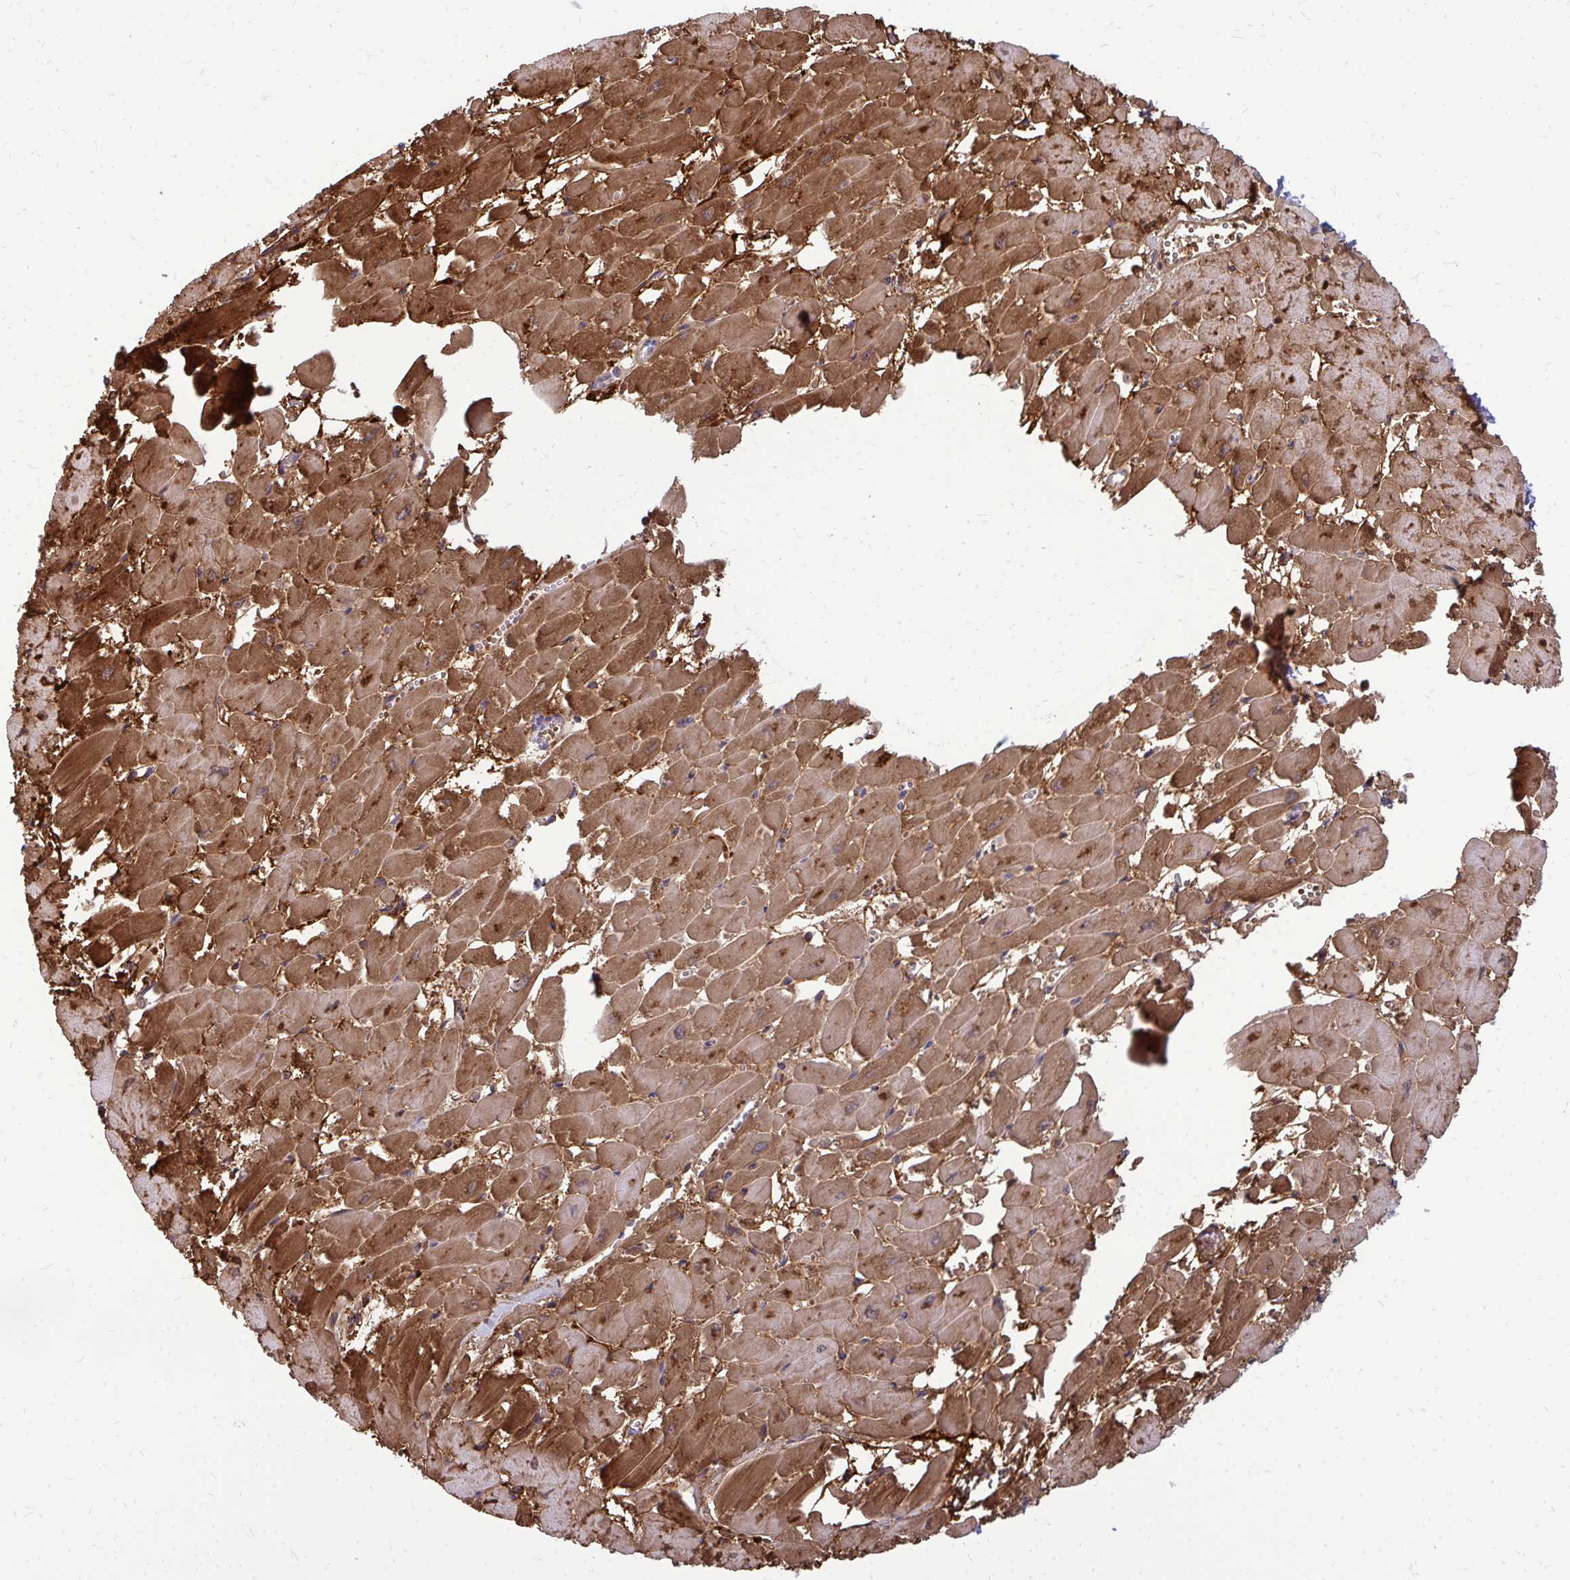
{"staining": {"intensity": "moderate", "quantity": ">75%", "location": "cytoplasmic/membranous"}, "tissue": "heart muscle", "cell_type": "Cardiomyocytes", "image_type": "normal", "snomed": [{"axis": "morphology", "description": "Normal tissue, NOS"}, {"axis": "topography", "description": "Heart"}], "caption": "Immunohistochemical staining of normal human heart muscle exhibits >75% levels of moderate cytoplasmic/membranous protein positivity in about >75% of cardiomyocytes.", "gene": "FABP3", "patient": {"sex": "female", "age": 52}}